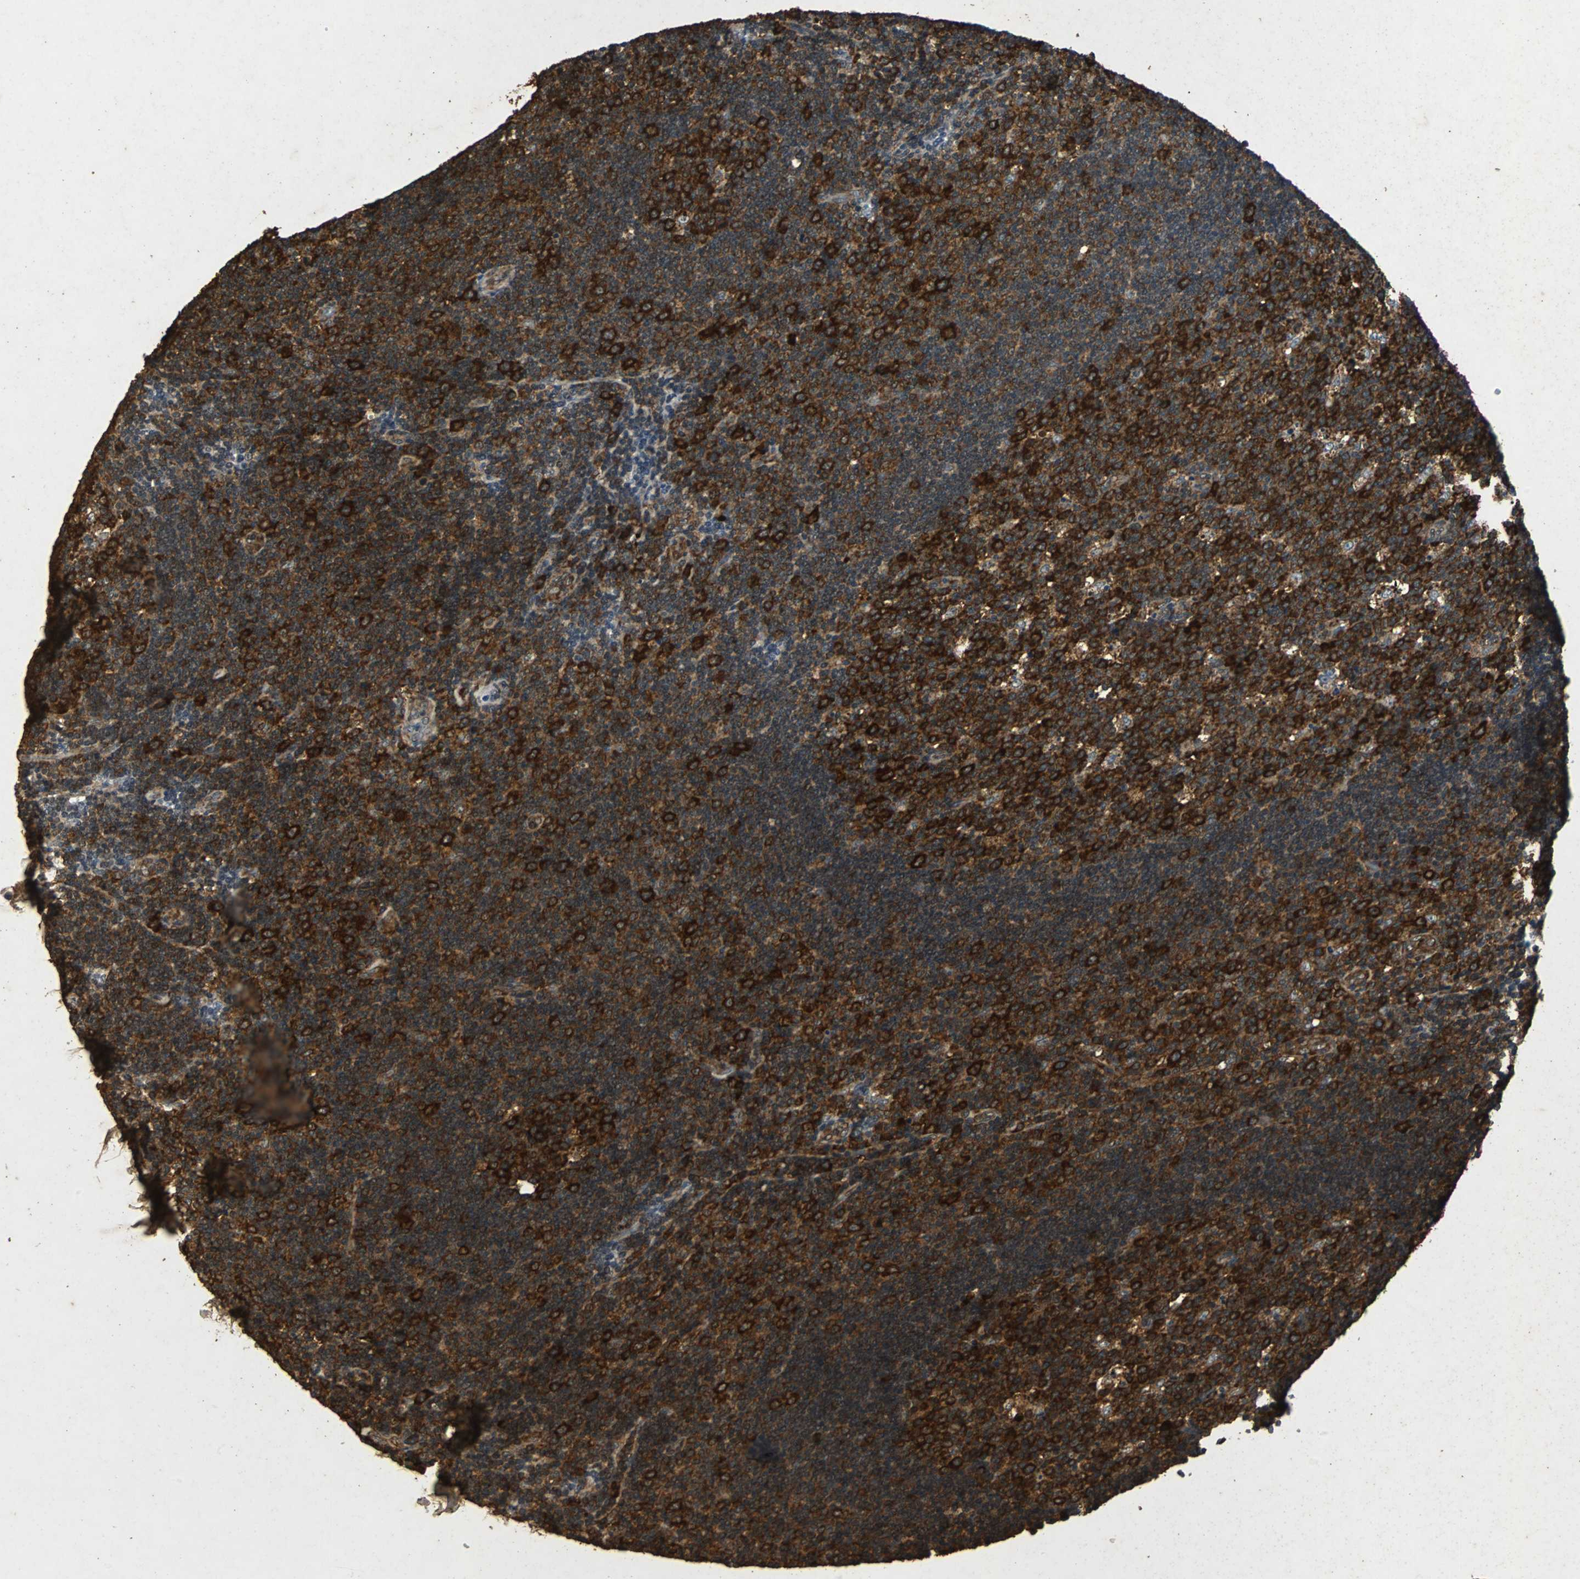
{"staining": {"intensity": "strong", "quantity": ">75%", "location": "cytoplasmic/membranous"}, "tissue": "lymph node", "cell_type": "Germinal center cells", "image_type": "normal", "snomed": [{"axis": "morphology", "description": "Normal tissue, NOS"}, {"axis": "topography", "description": "Lymph node"}, {"axis": "topography", "description": "Salivary gland"}], "caption": "High-power microscopy captured an IHC photomicrograph of normal lymph node, revealing strong cytoplasmic/membranous expression in approximately >75% of germinal center cells. The staining was performed using DAB (3,3'-diaminobenzidine), with brown indicating positive protein expression. Nuclei are stained blue with hematoxylin.", "gene": "NAA10", "patient": {"sex": "male", "age": 8}}